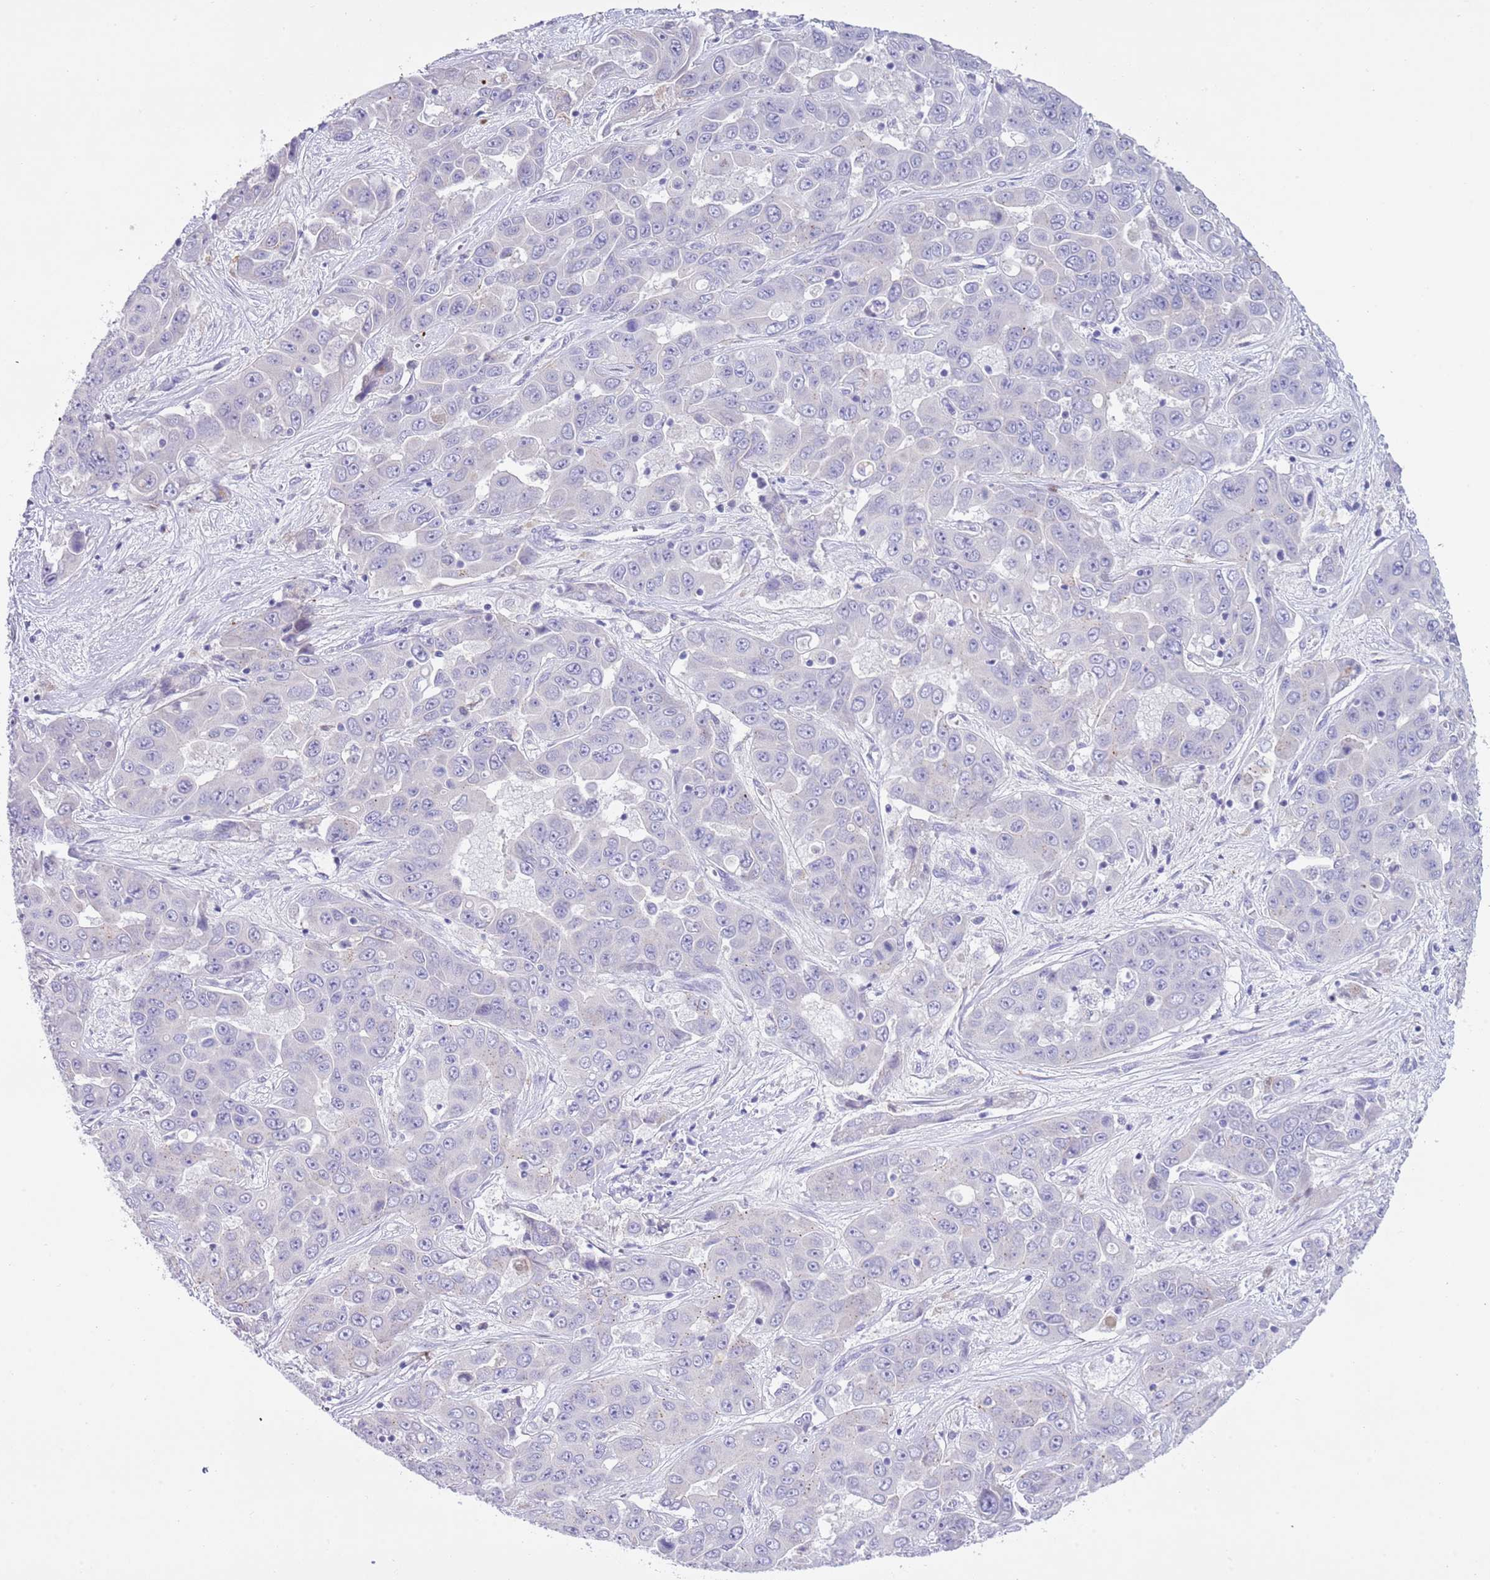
{"staining": {"intensity": "negative", "quantity": "none", "location": "none"}, "tissue": "liver cancer", "cell_type": "Tumor cells", "image_type": "cancer", "snomed": [{"axis": "morphology", "description": "Cholangiocarcinoma"}, {"axis": "topography", "description": "Liver"}], "caption": "An IHC micrograph of liver cancer (cholangiocarcinoma) is shown. There is no staining in tumor cells of liver cancer (cholangiocarcinoma). (Brightfield microscopy of DAB immunohistochemistry at high magnification).", "gene": "CLEC2A", "patient": {"sex": "female", "age": 52}}